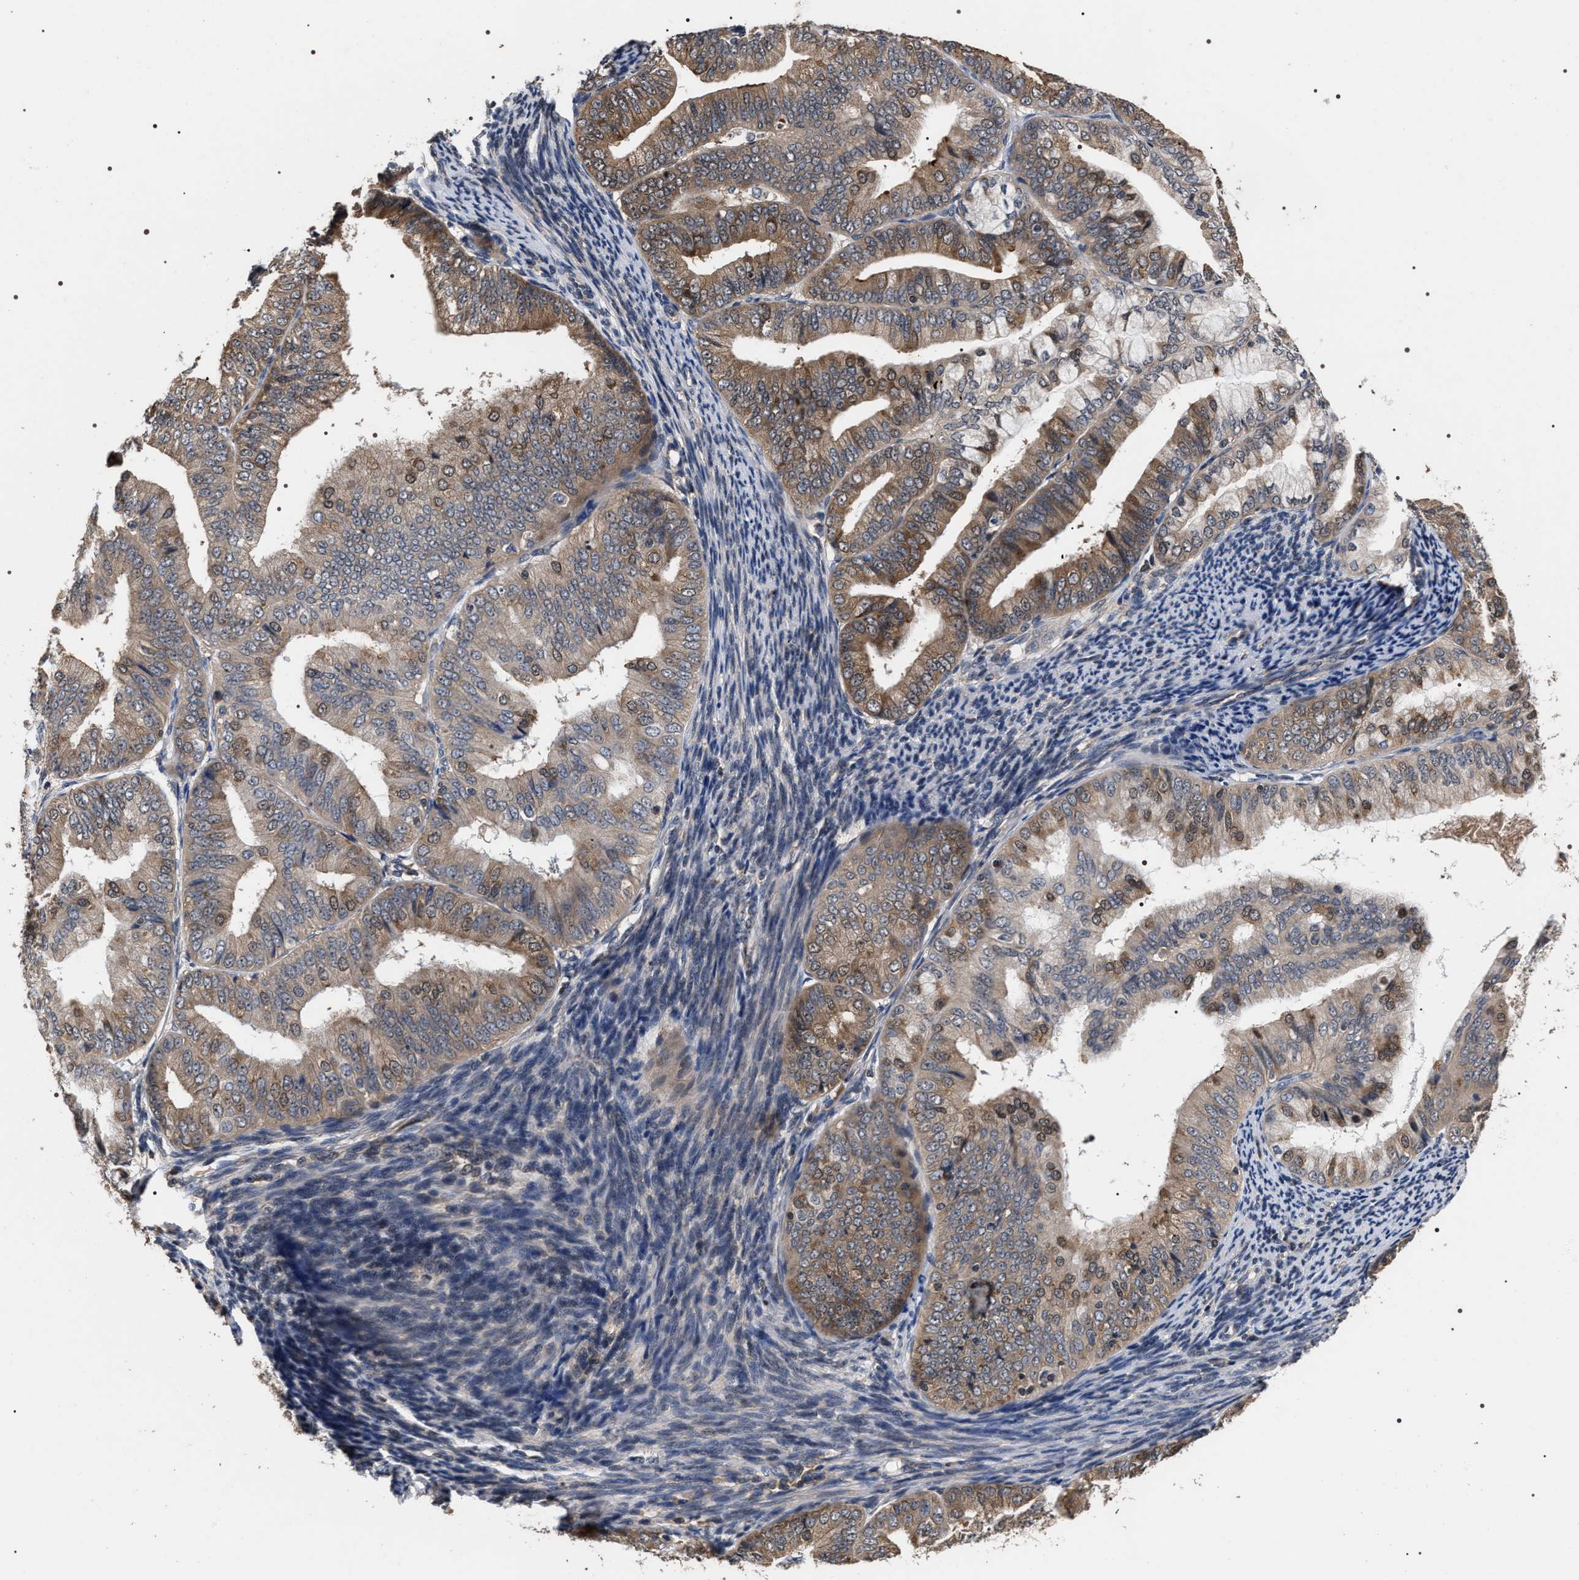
{"staining": {"intensity": "weak", "quantity": ">75%", "location": "cytoplasmic/membranous,nuclear"}, "tissue": "endometrial cancer", "cell_type": "Tumor cells", "image_type": "cancer", "snomed": [{"axis": "morphology", "description": "Adenocarcinoma, NOS"}, {"axis": "topography", "description": "Endometrium"}], "caption": "Tumor cells display low levels of weak cytoplasmic/membranous and nuclear staining in approximately >75% of cells in human endometrial adenocarcinoma. (IHC, brightfield microscopy, high magnification).", "gene": "UPF3A", "patient": {"sex": "female", "age": 63}}